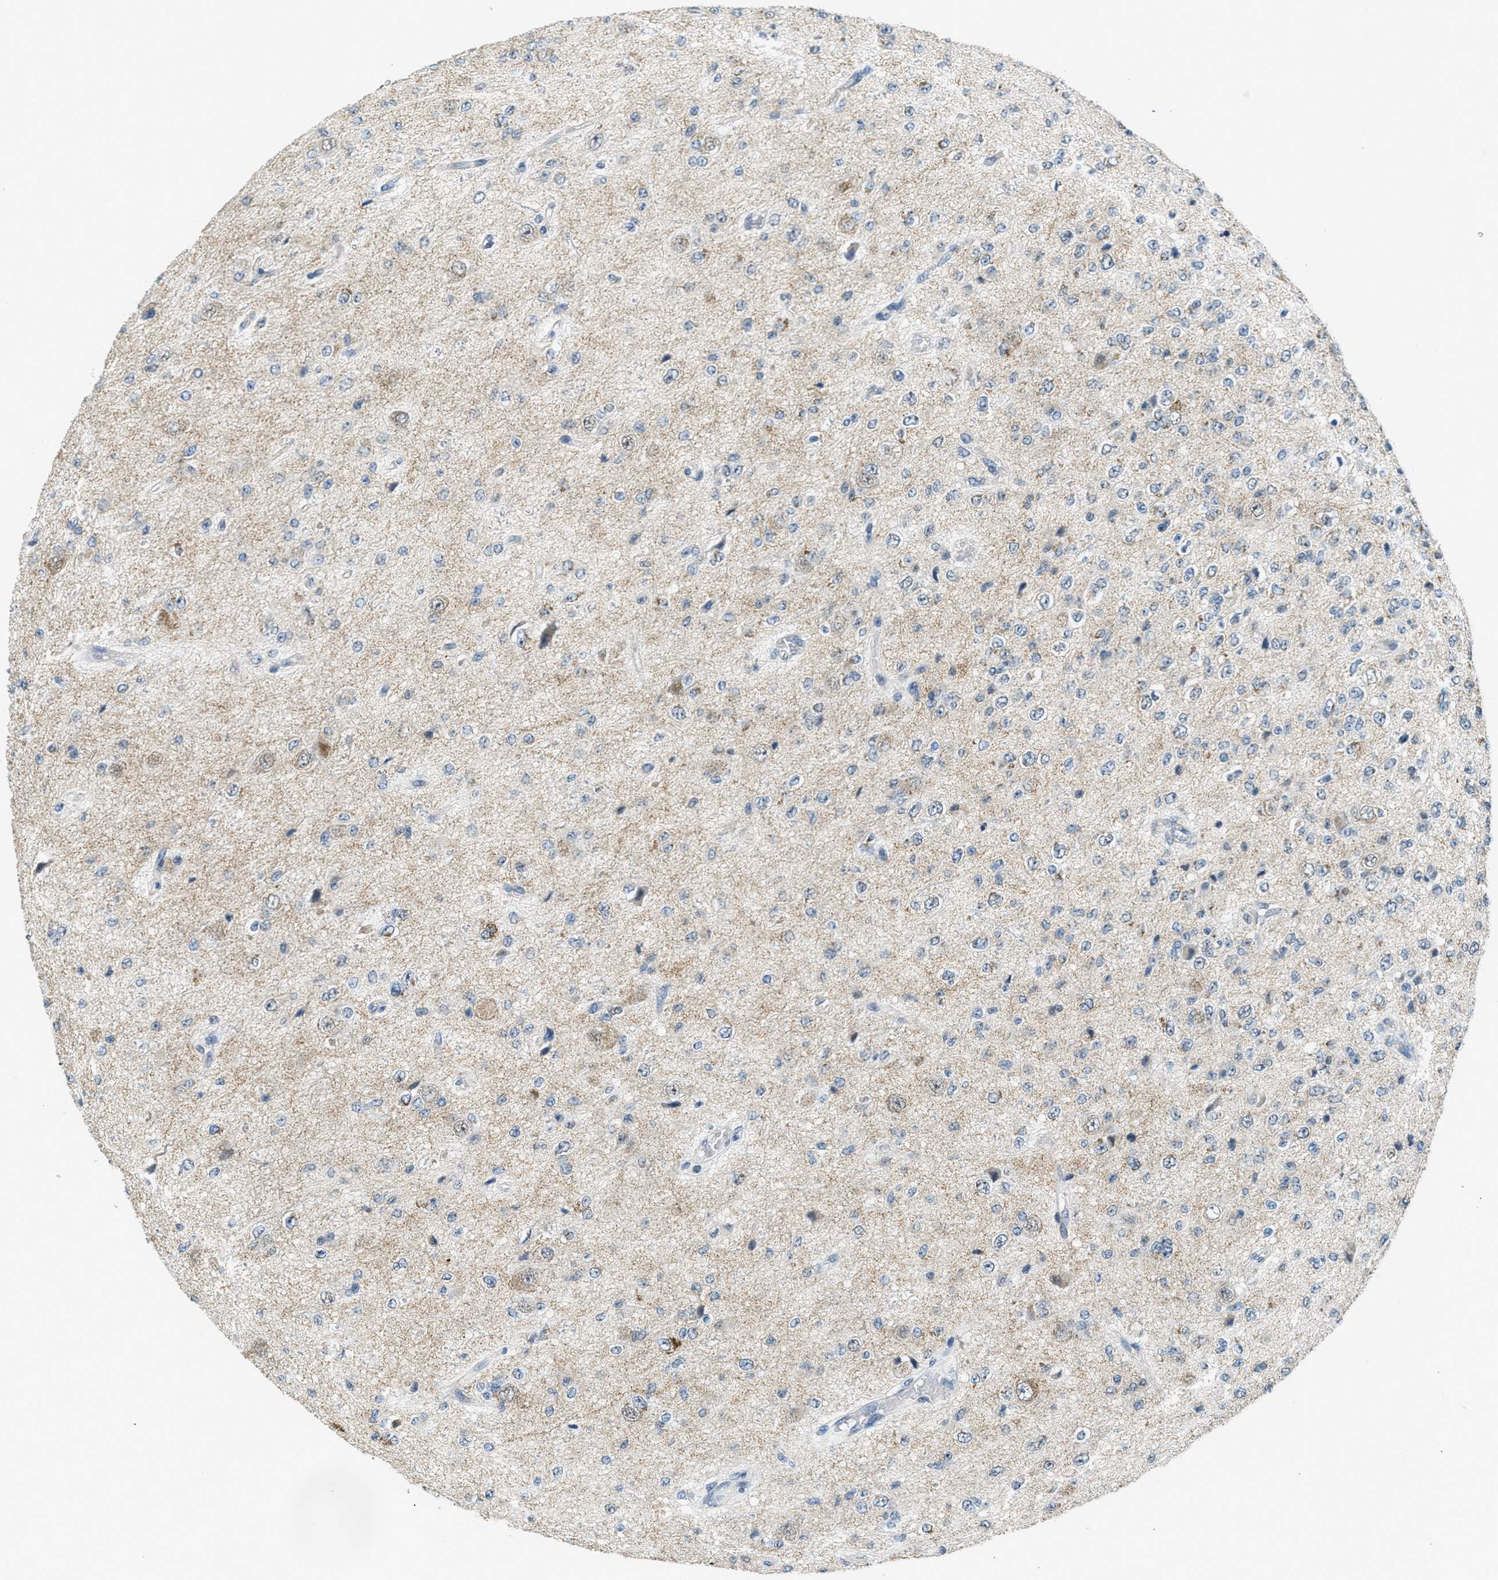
{"staining": {"intensity": "weak", "quantity": "<25%", "location": "cytoplasmic/membranous"}, "tissue": "glioma", "cell_type": "Tumor cells", "image_type": "cancer", "snomed": [{"axis": "morphology", "description": "Glioma, malignant, High grade"}, {"axis": "topography", "description": "pancreas cauda"}], "caption": "This histopathology image is of high-grade glioma (malignant) stained with IHC to label a protein in brown with the nuclei are counter-stained blue. There is no staining in tumor cells. (DAB (3,3'-diaminobenzidine) immunohistochemistry (IHC) visualized using brightfield microscopy, high magnification).", "gene": "TOMM70", "patient": {"sex": "male", "age": 60}}